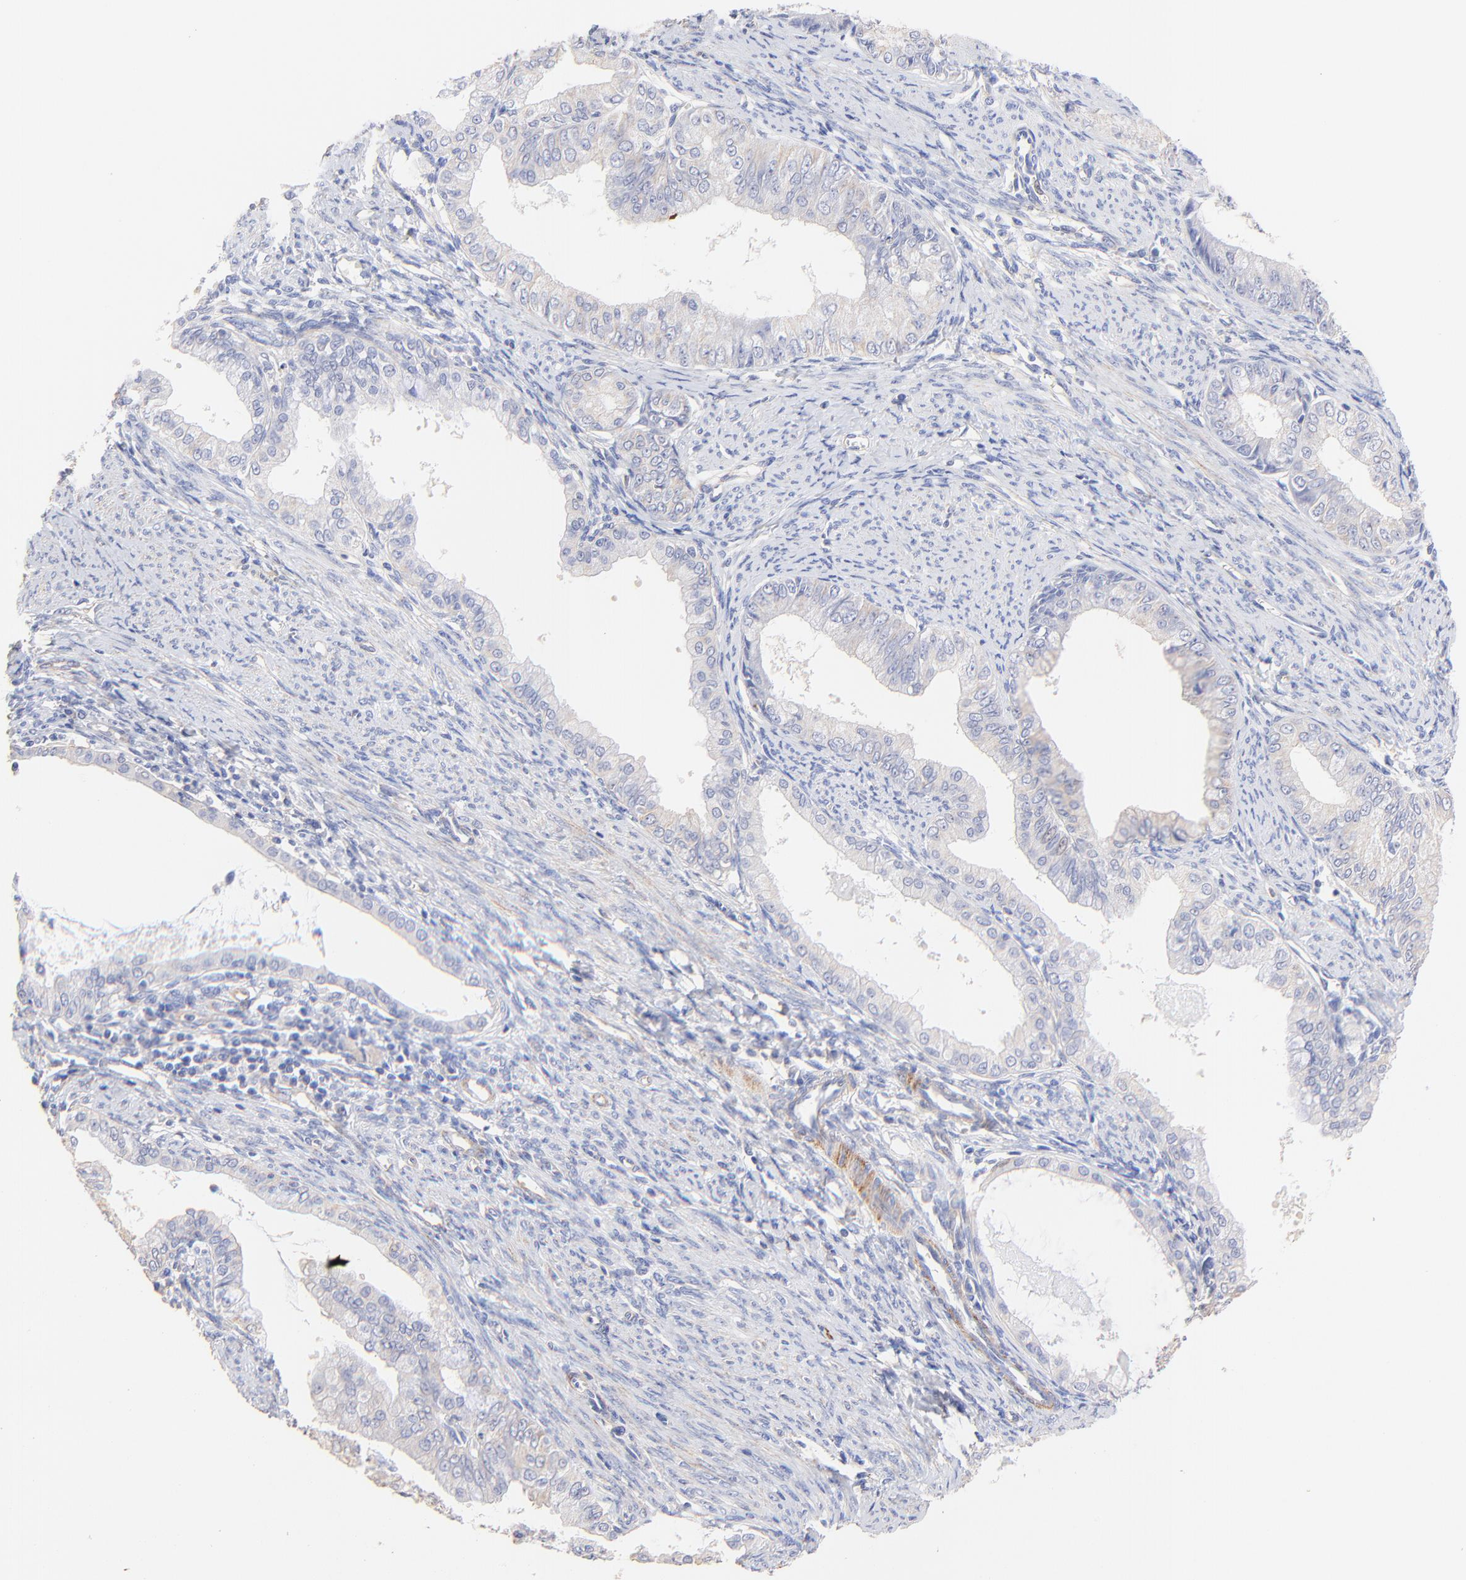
{"staining": {"intensity": "negative", "quantity": "none", "location": "none"}, "tissue": "endometrial cancer", "cell_type": "Tumor cells", "image_type": "cancer", "snomed": [{"axis": "morphology", "description": "Adenocarcinoma, NOS"}, {"axis": "topography", "description": "Endometrium"}], "caption": "Adenocarcinoma (endometrial) was stained to show a protein in brown. There is no significant expression in tumor cells.", "gene": "ACTRT1", "patient": {"sex": "female", "age": 76}}